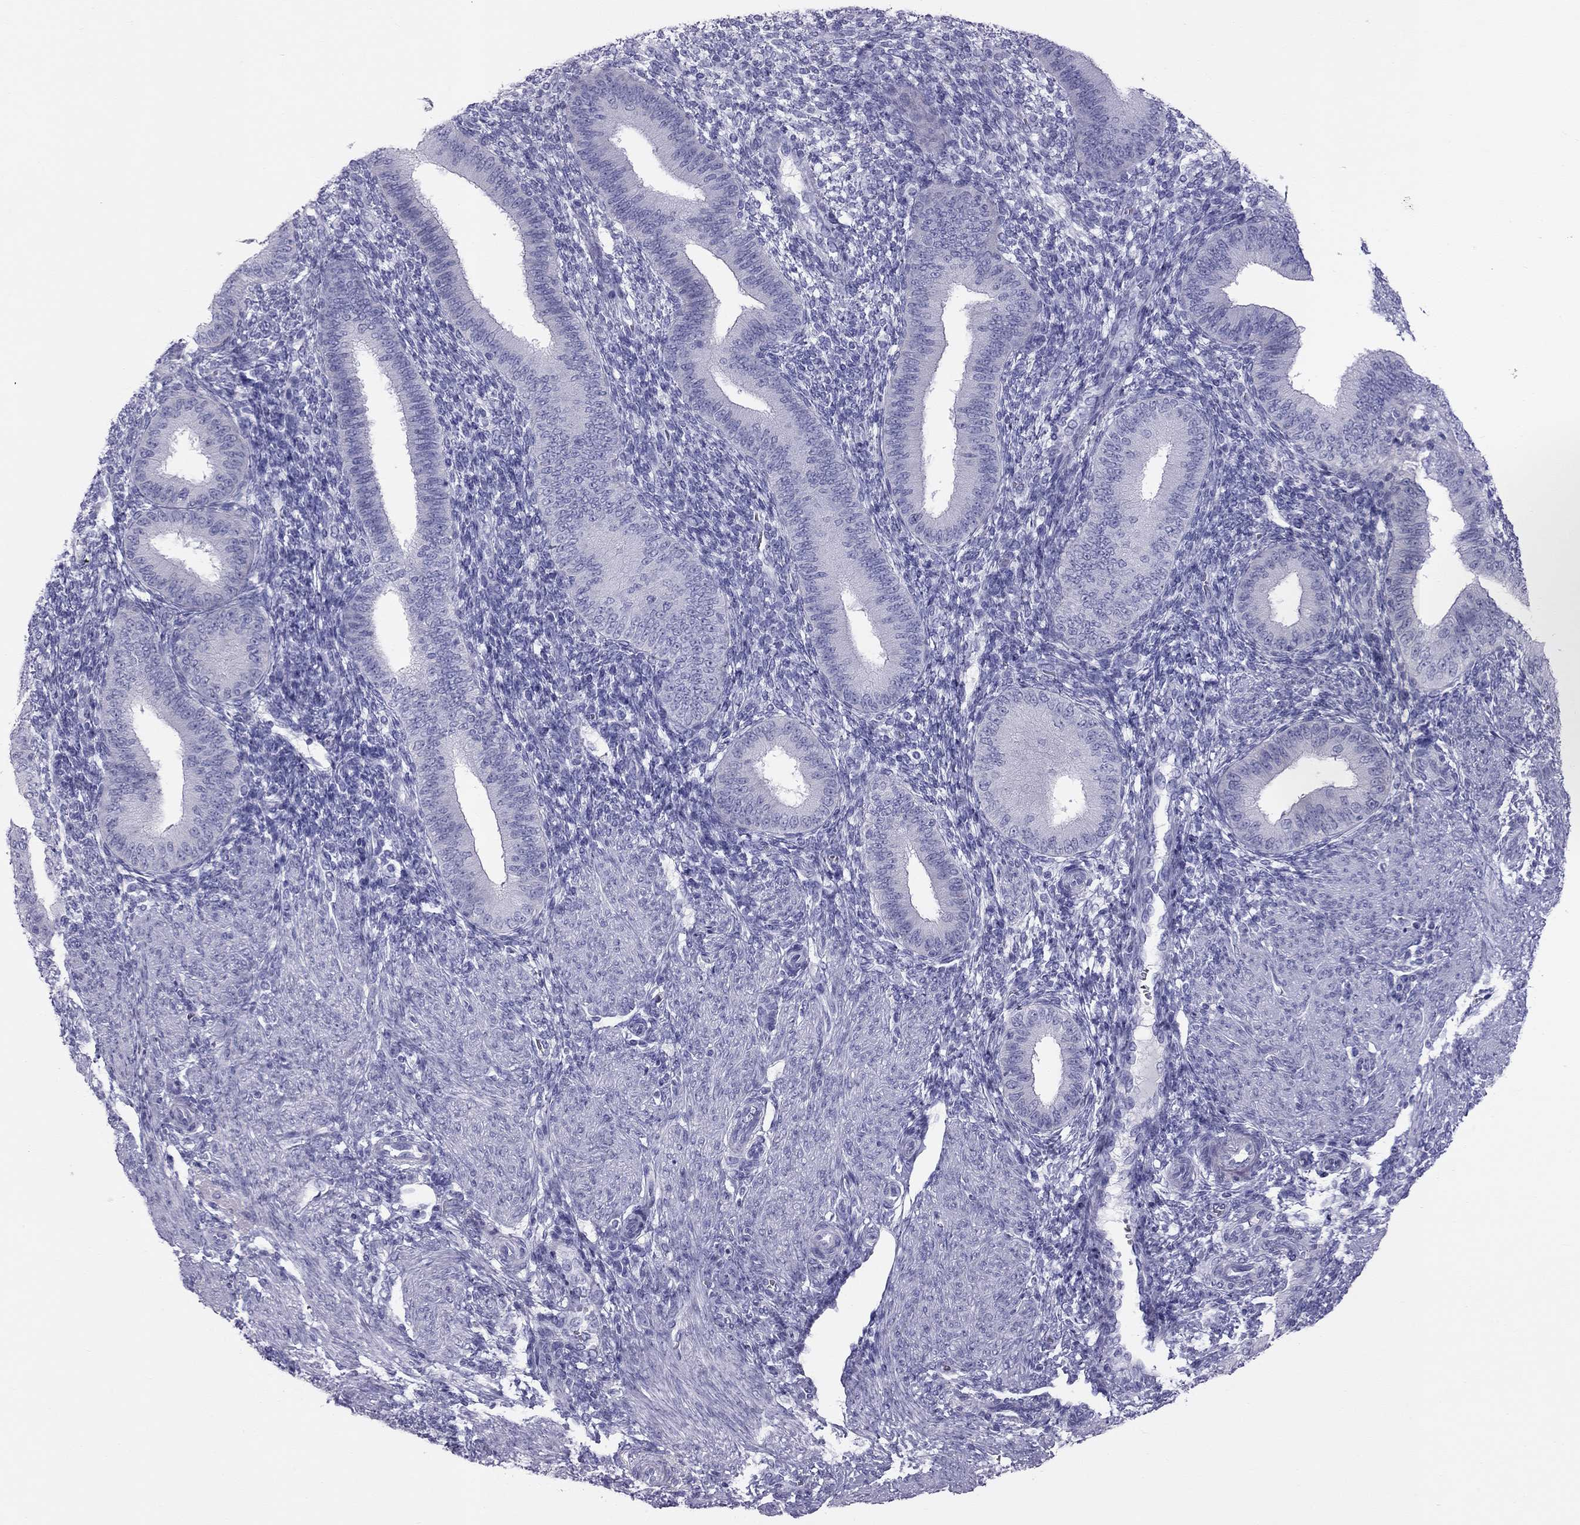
{"staining": {"intensity": "negative", "quantity": "none", "location": "none"}, "tissue": "endometrium", "cell_type": "Cells in endometrial stroma", "image_type": "normal", "snomed": [{"axis": "morphology", "description": "Normal tissue, NOS"}, {"axis": "topography", "description": "Endometrium"}], "caption": "Immunohistochemistry photomicrograph of unremarkable endometrium: endometrium stained with DAB displays no significant protein expression in cells in endometrial stroma. (Brightfield microscopy of DAB (3,3'-diaminobenzidine) immunohistochemistry at high magnification).", "gene": "TRPM3", "patient": {"sex": "female", "age": 39}}